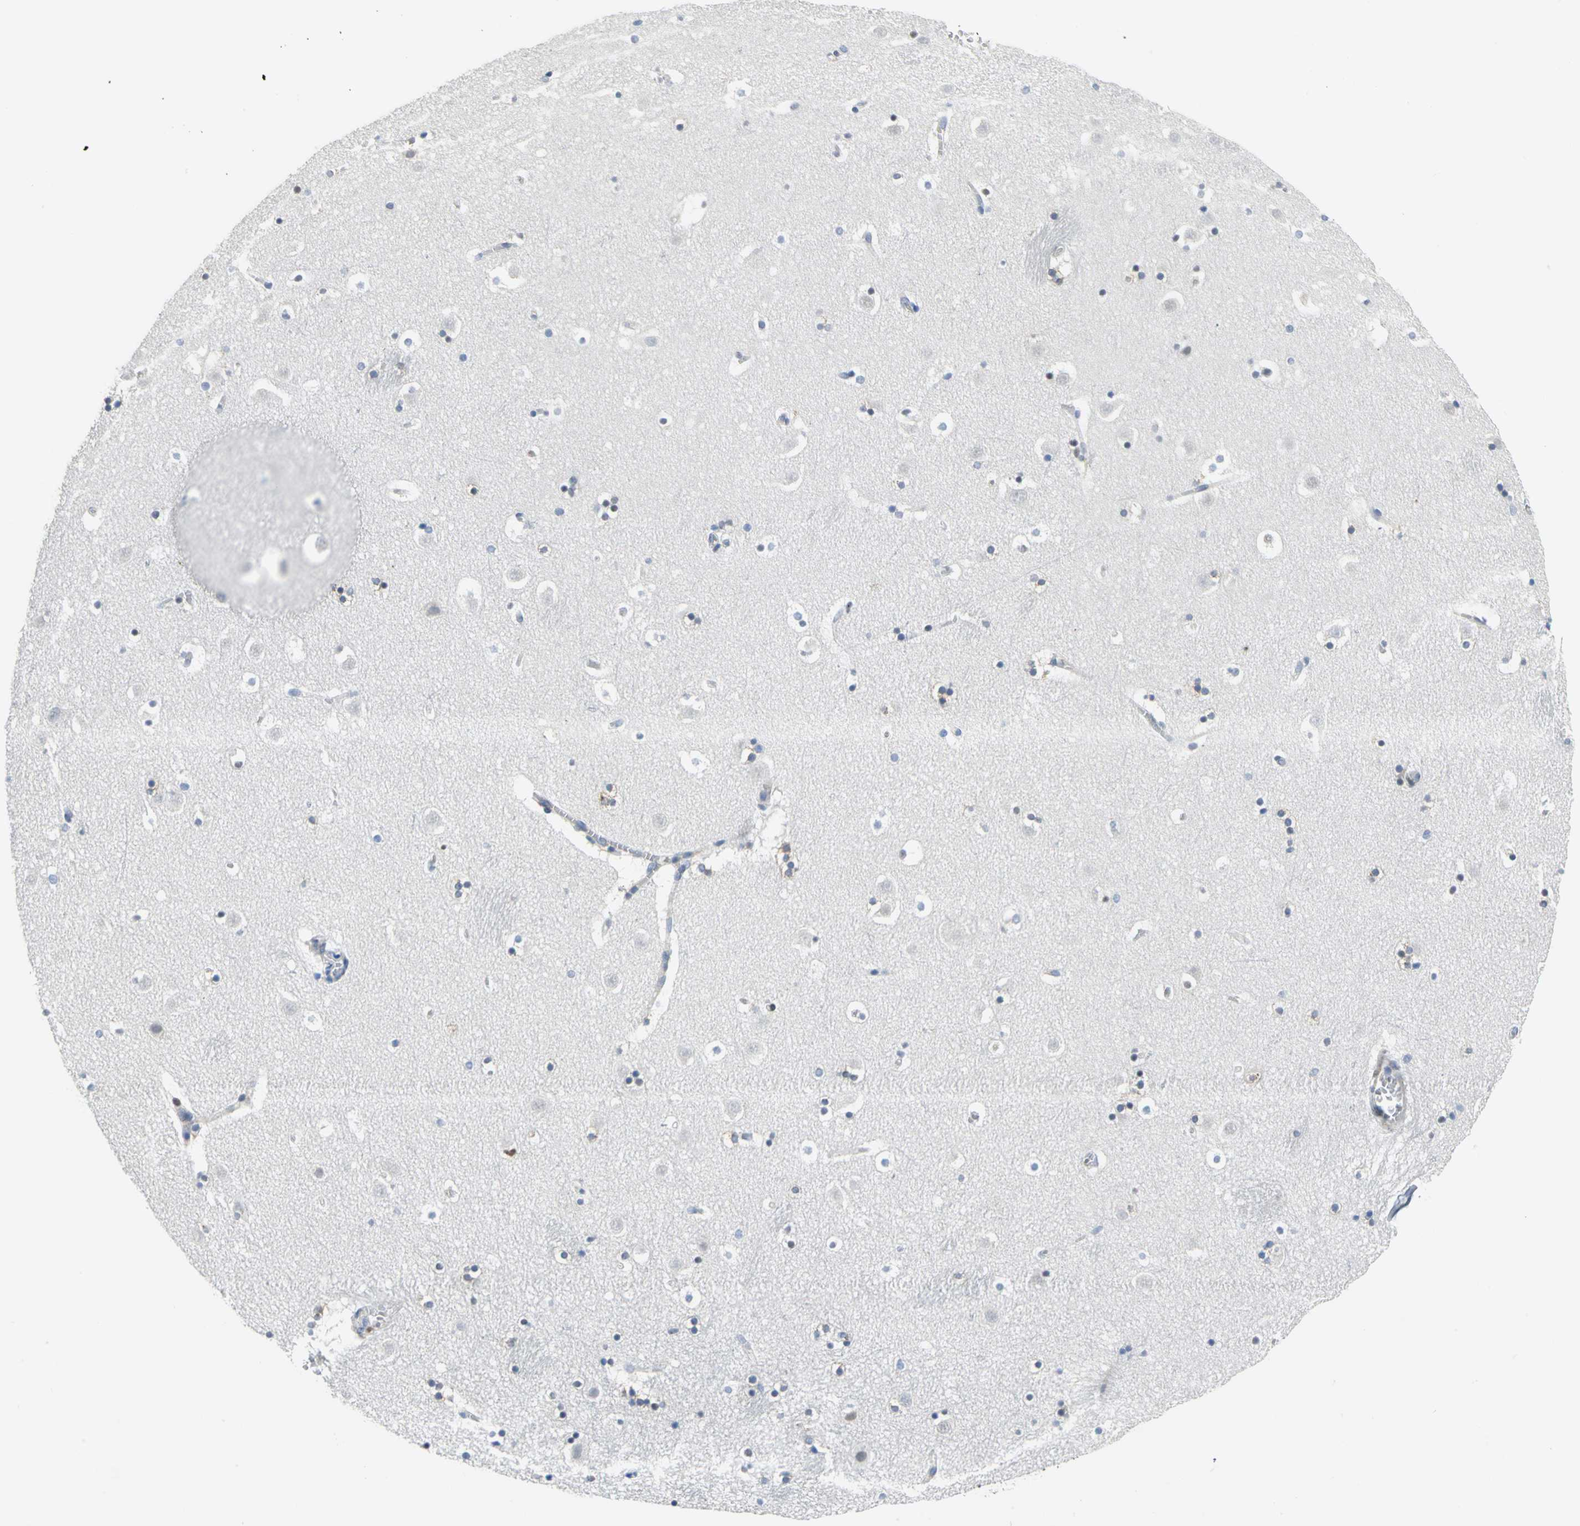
{"staining": {"intensity": "weak", "quantity": "<25%", "location": "cytoplasmic/membranous,nuclear"}, "tissue": "caudate", "cell_type": "Glial cells", "image_type": "normal", "snomed": [{"axis": "morphology", "description": "Normal tissue, NOS"}, {"axis": "topography", "description": "Lateral ventricle wall"}], "caption": "Immunohistochemical staining of benign caudate reveals no significant positivity in glial cells.", "gene": "YBX1", "patient": {"sex": "male", "age": 45}}